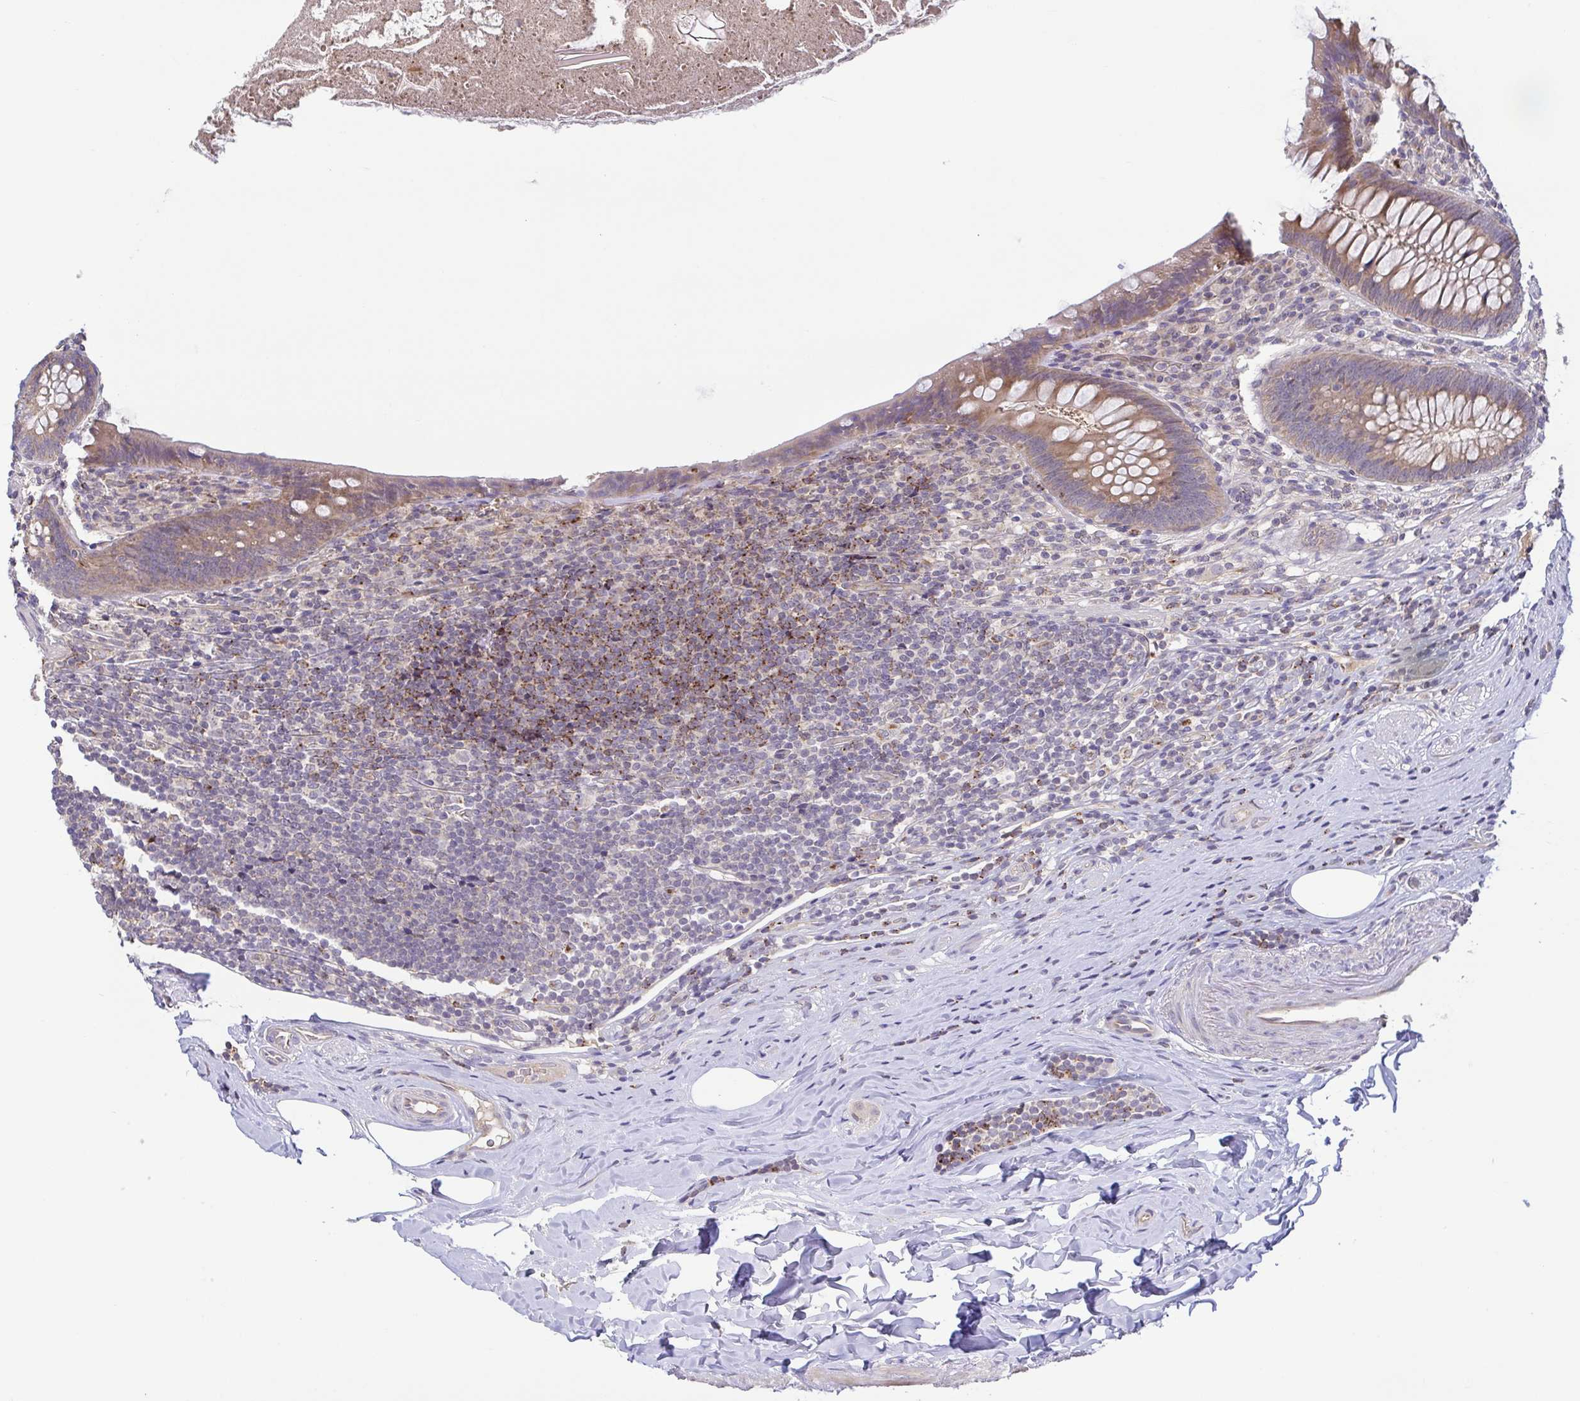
{"staining": {"intensity": "moderate", "quantity": "<25%", "location": "cytoplasmic/membranous"}, "tissue": "appendix", "cell_type": "Glandular cells", "image_type": "normal", "snomed": [{"axis": "morphology", "description": "Normal tissue, NOS"}, {"axis": "topography", "description": "Appendix"}], "caption": "Immunohistochemistry (DAB (3,3'-diaminobenzidine)) staining of normal human appendix reveals moderate cytoplasmic/membranous protein expression in about <25% of glandular cells.", "gene": "OSBPL7", "patient": {"sex": "male", "age": 47}}